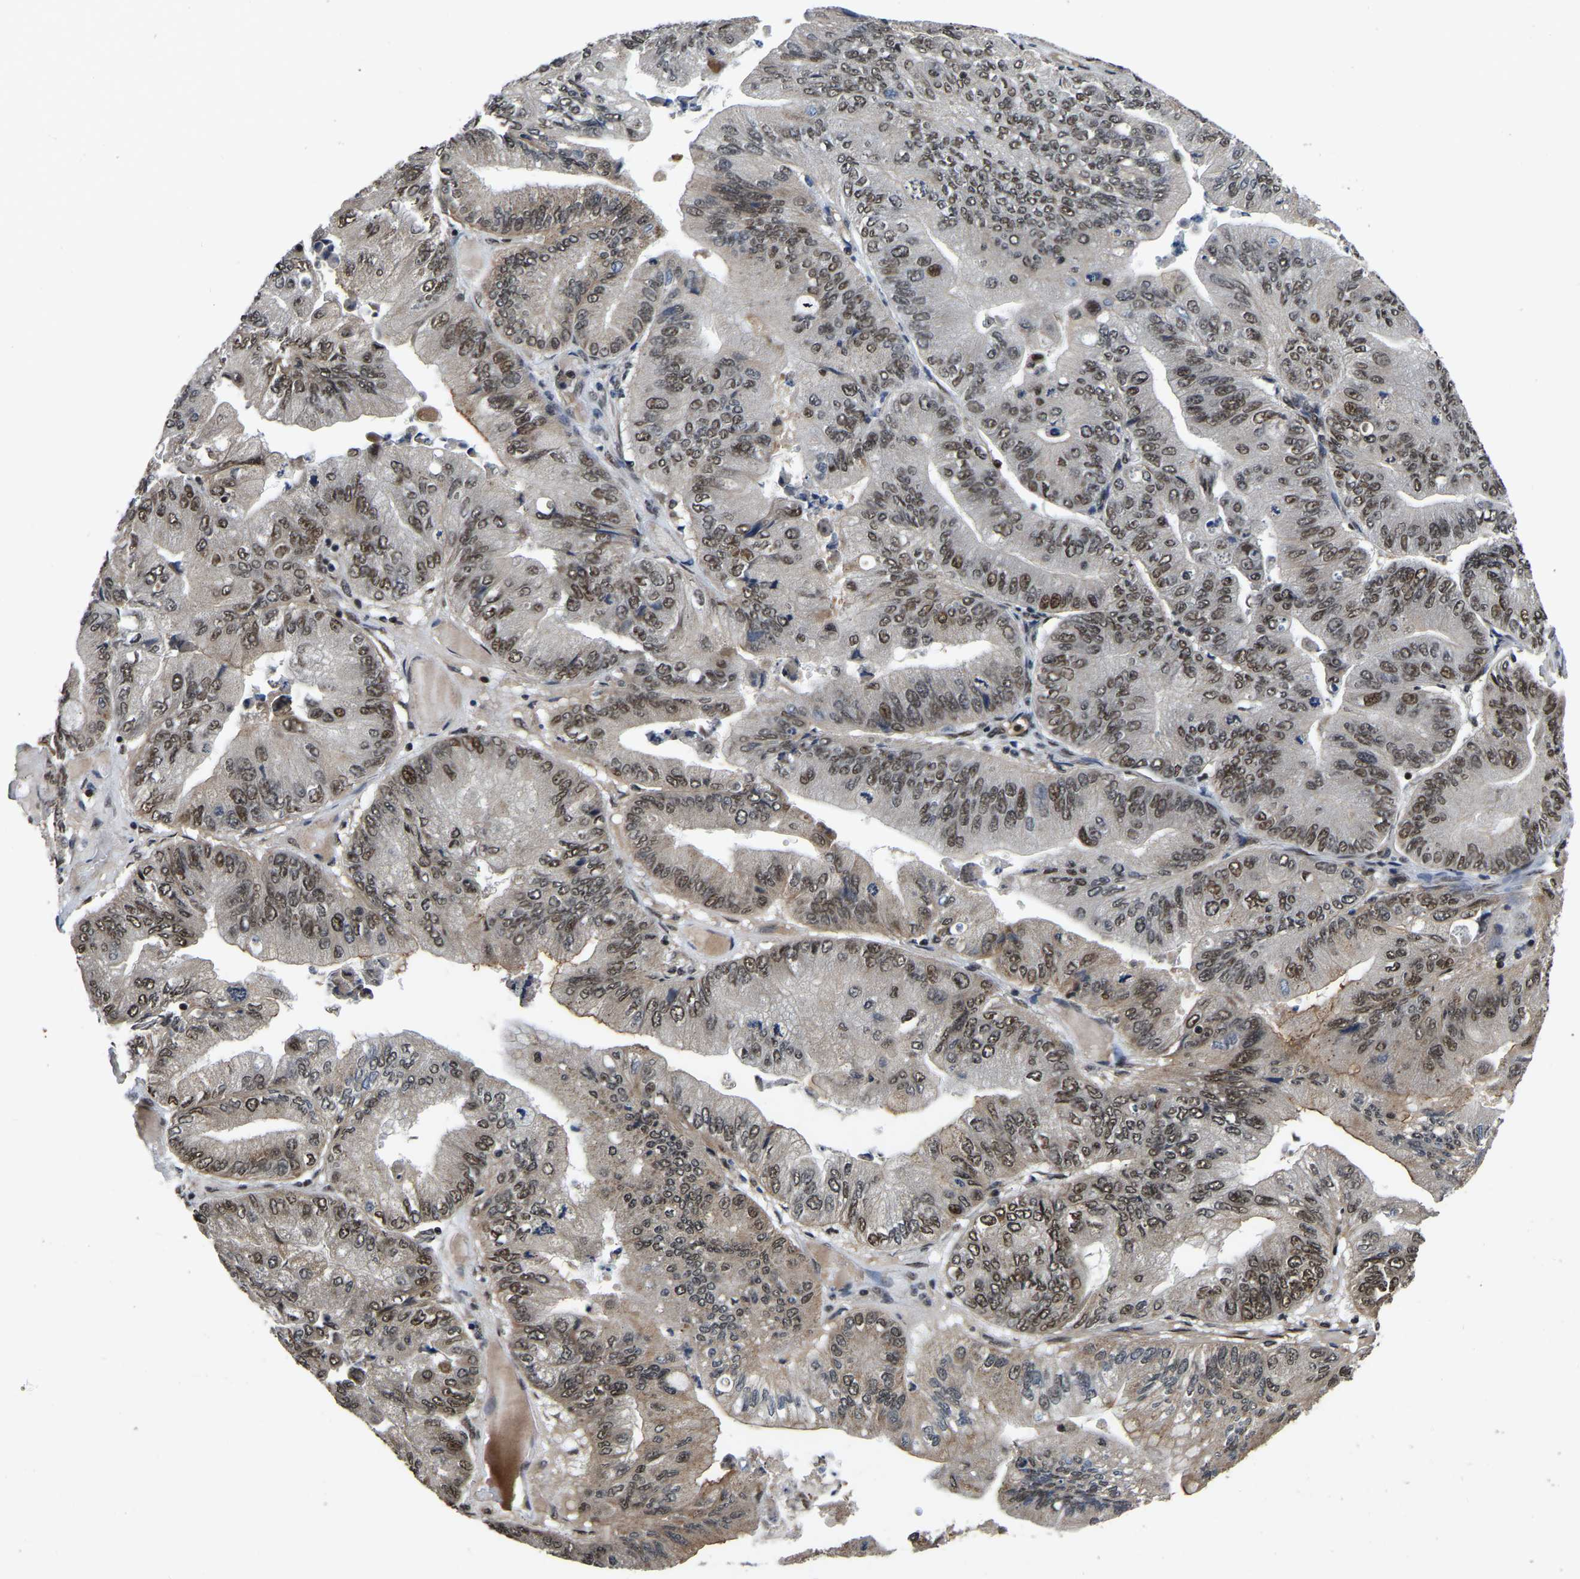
{"staining": {"intensity": "moderate", "quantity": ">75%", "location": "nuclear"}, "tissue": "ovarian cancer", "cell_type": "Tumor cells", "image_type": "cancer", "snomed": [{"axis": "morphology", "description": "Cystadenocarcinoma, mucinous, NOS"}, {"axis": "topography", "description": "Ovary"}], "caption": "A medium amount of moderate nuclear expression is present in approximately >75% of tumor cells in ovarian cancer (mucinous cystadenocarcinoma) tissue. The protein is stained brown, and the nuclei are stained in blue (DAB IHC with brightfield microscopy, high magnification).", "gene": "CIAO1", "patient": {"sex": "female", "age": 61}}